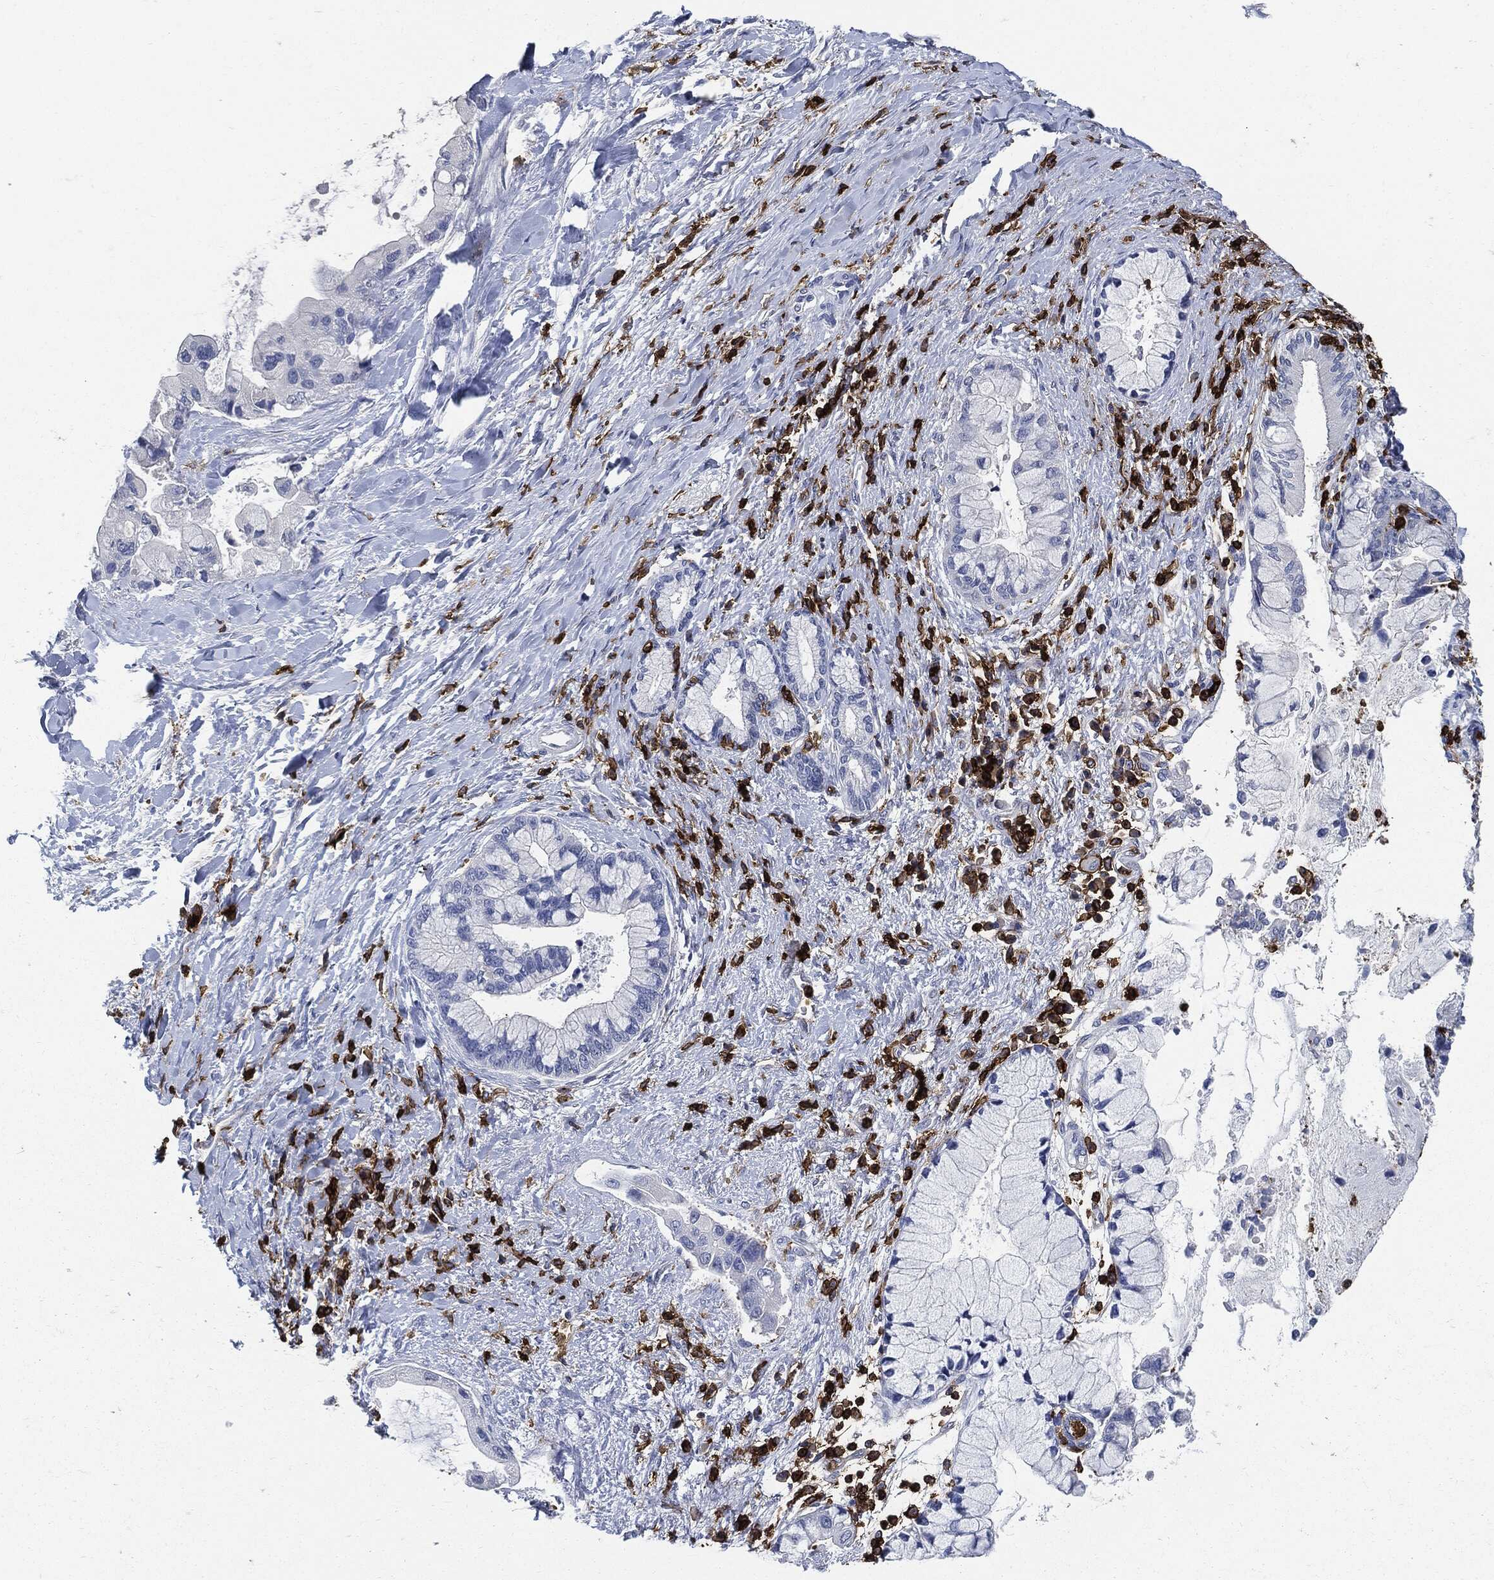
{"staining": {"intensity": "negative", "quantity": "none", "location": "none"}, "tissue": "liver cancer", "cell_type": "Tumor cells", "image_type": "cancer", "snomed": [{"axis": "morphology", "description": "Normal tissue, NOS"}, {"axis": "morphology", "description": "Cholangiocarcinoma"}, {"axis": "topography", "description": "Liver"}, {"axis": "topography", "description": "Peripheral nerve tissue"}], "caption": "DAB immunohistochemical staining of human liver cholangiocarcinoma shows no significant staining in tumor cells.", "gene": "PTPRC", "patient": {"sex": "male", "age": 50}}